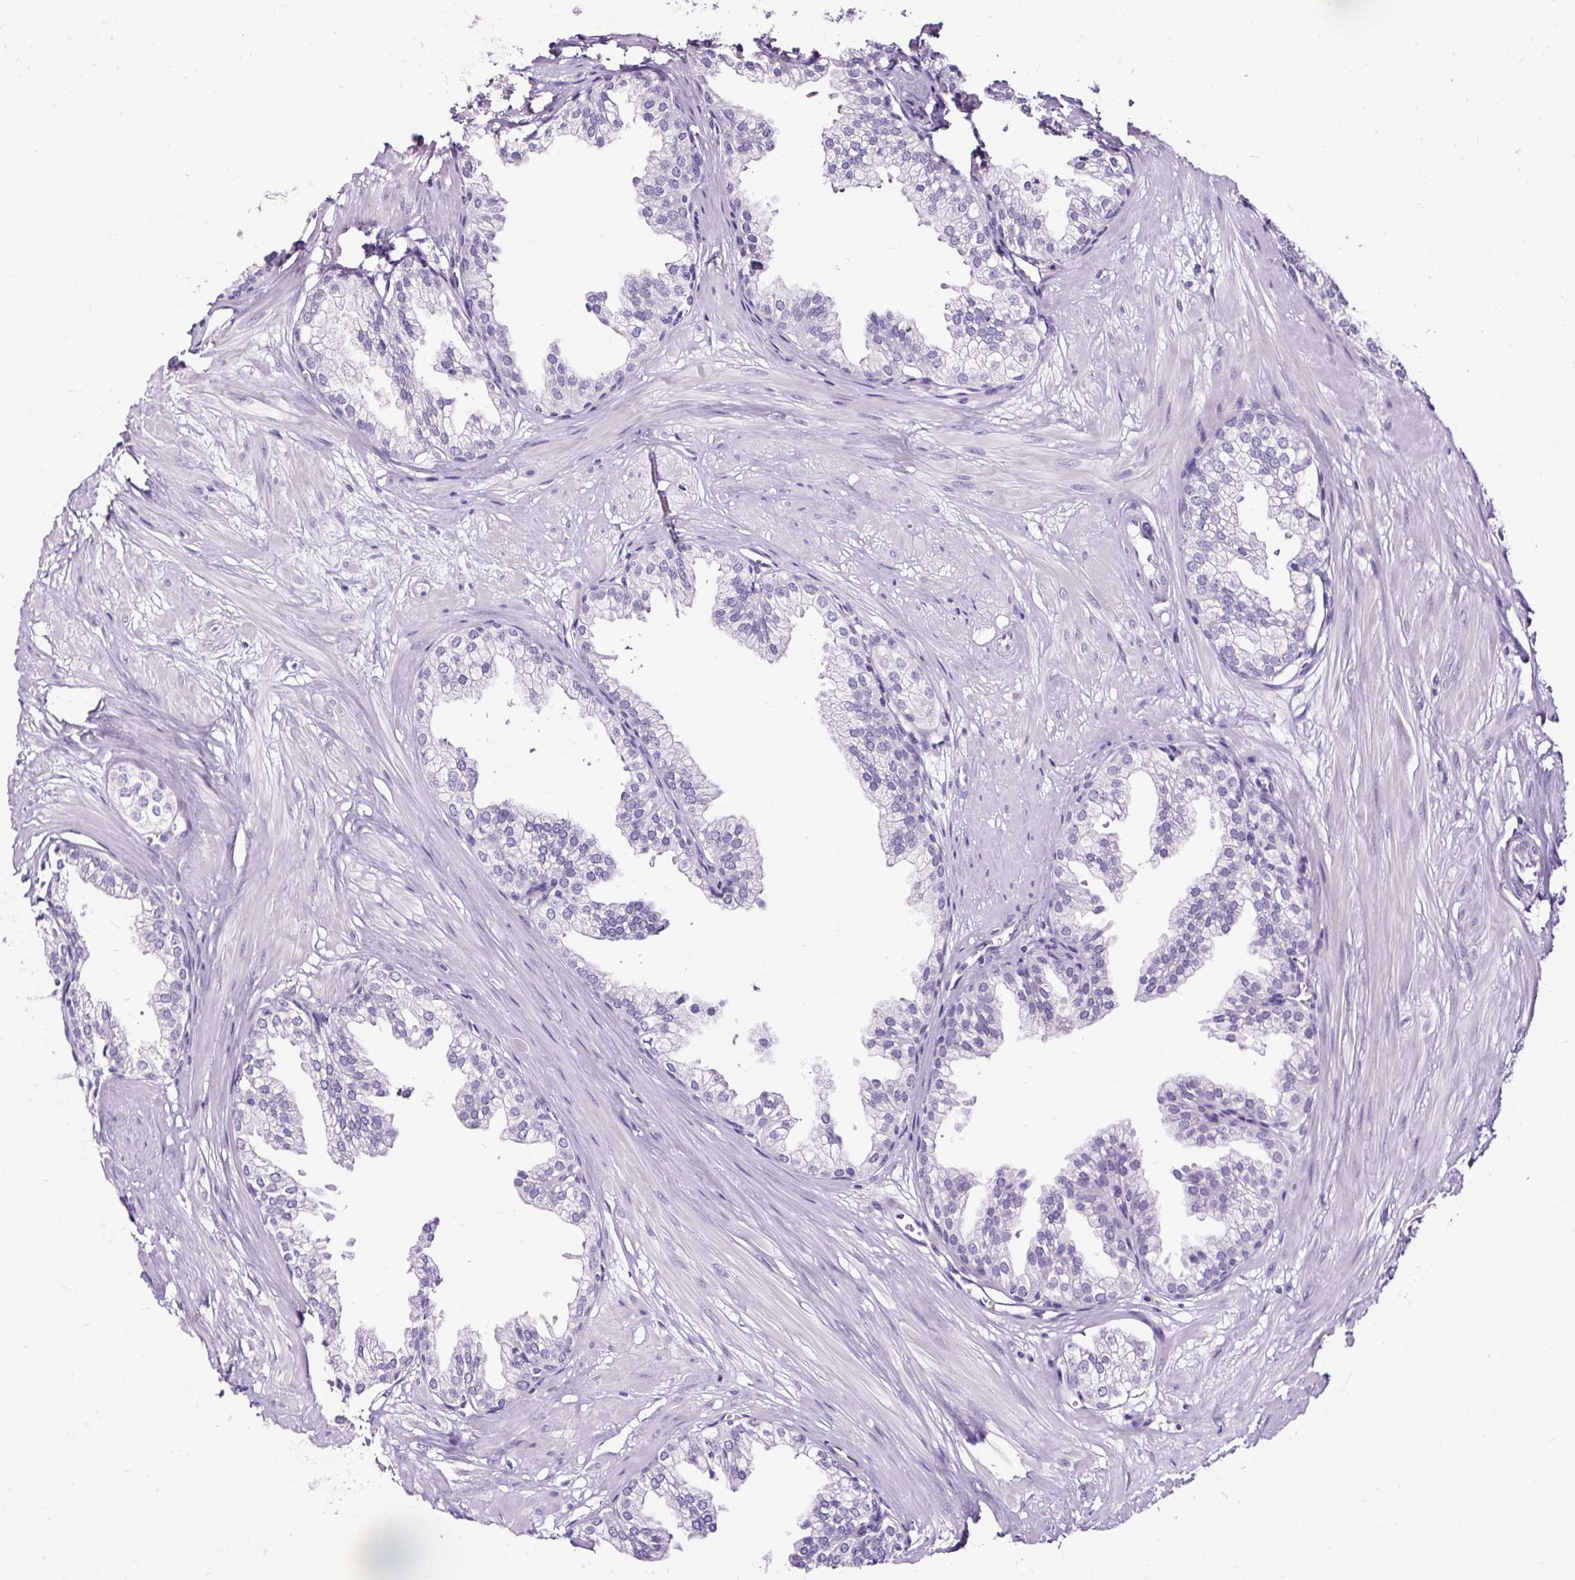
{"staining": {"intensity": "negative", "quantity": "none", "location": "none"}, "tissue": "prostate", "cell_type": "Glandular cells", "image_type": "normal", "snomed": [{"axis": "morphology", "description": "Normal tissue, NOS"}, {"axis": "topography", "description": "Prostate"}, {"axis": "topography", "description": "Peripheral nerve tissue"}], "caption": "IHC photomicrograph of unremarkable prostate: human prostate stained with DAB demonstrates no significant protein staining in glandular cells. The staining was performed using DAB (3,3'-diaminobenzidine) to visualize the protein expression in brown, while the nuclei were stained in blue with hematoxylin (Magnification: 20x).", "gene": "SLC7A8", "patient": {"sex": "male", "age": 55}}